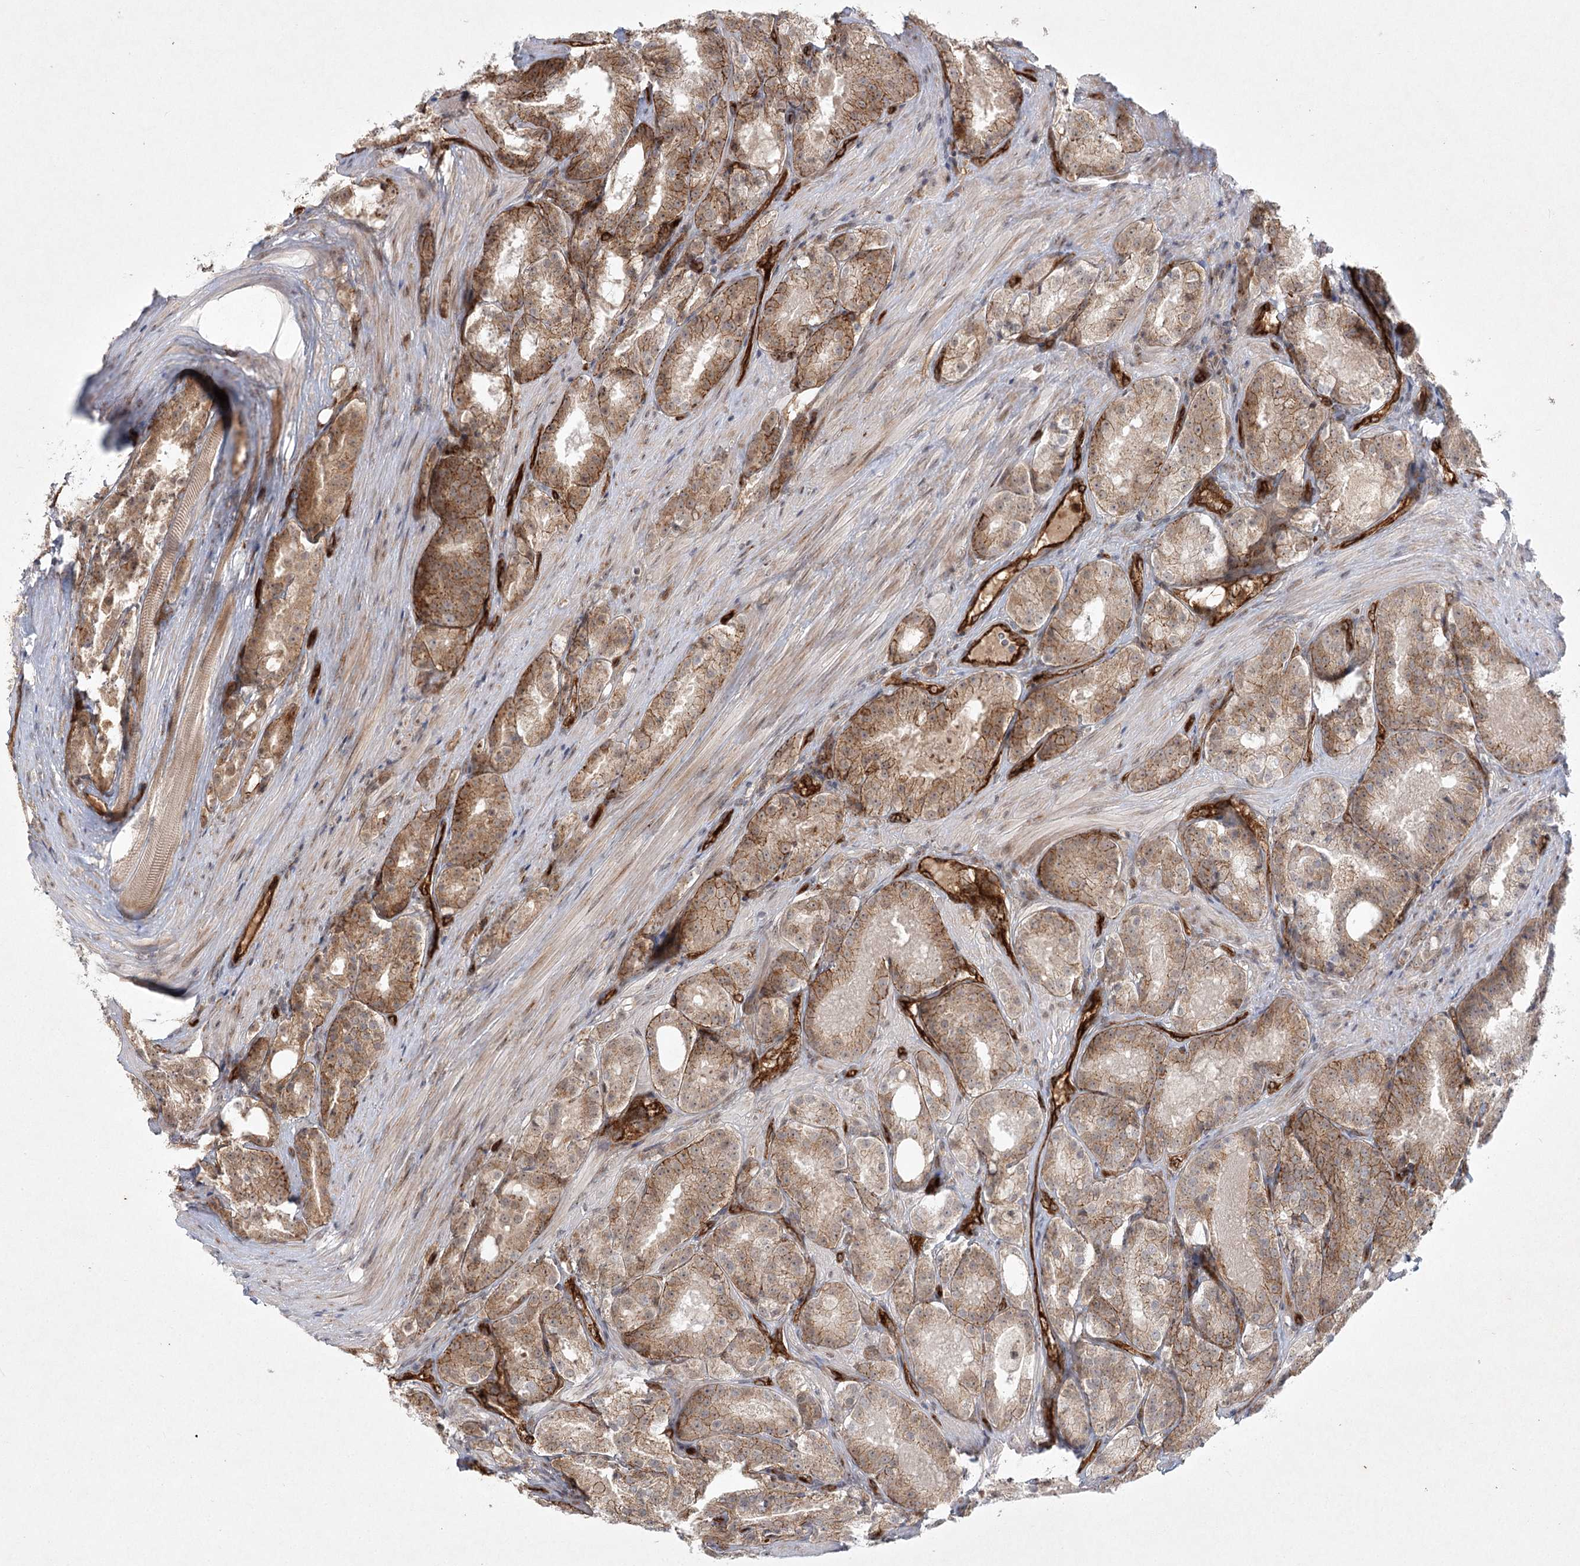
{"staining": {"intensity": "moderate", "quantity": ">75%", "location": "cytoplasmic/membranous"}, "tissue": "prostate cancer", "cell_type": "Tumor cells", "image_type": "cancer", "snomed": [{"axis": "morphology", "description": "Adenocarcinoma, High grade"}, {"axis": "topography", "description": "Prostate"}], "caption": "Tumor cells demonstrate medium levels of moderate cytoplasmic/membranous staining in about >75% of cells in high-grade adenocarcinoma (prostate).", "gene": "ARHGAP31", "patient": {"sex": "male", "age": 60}}